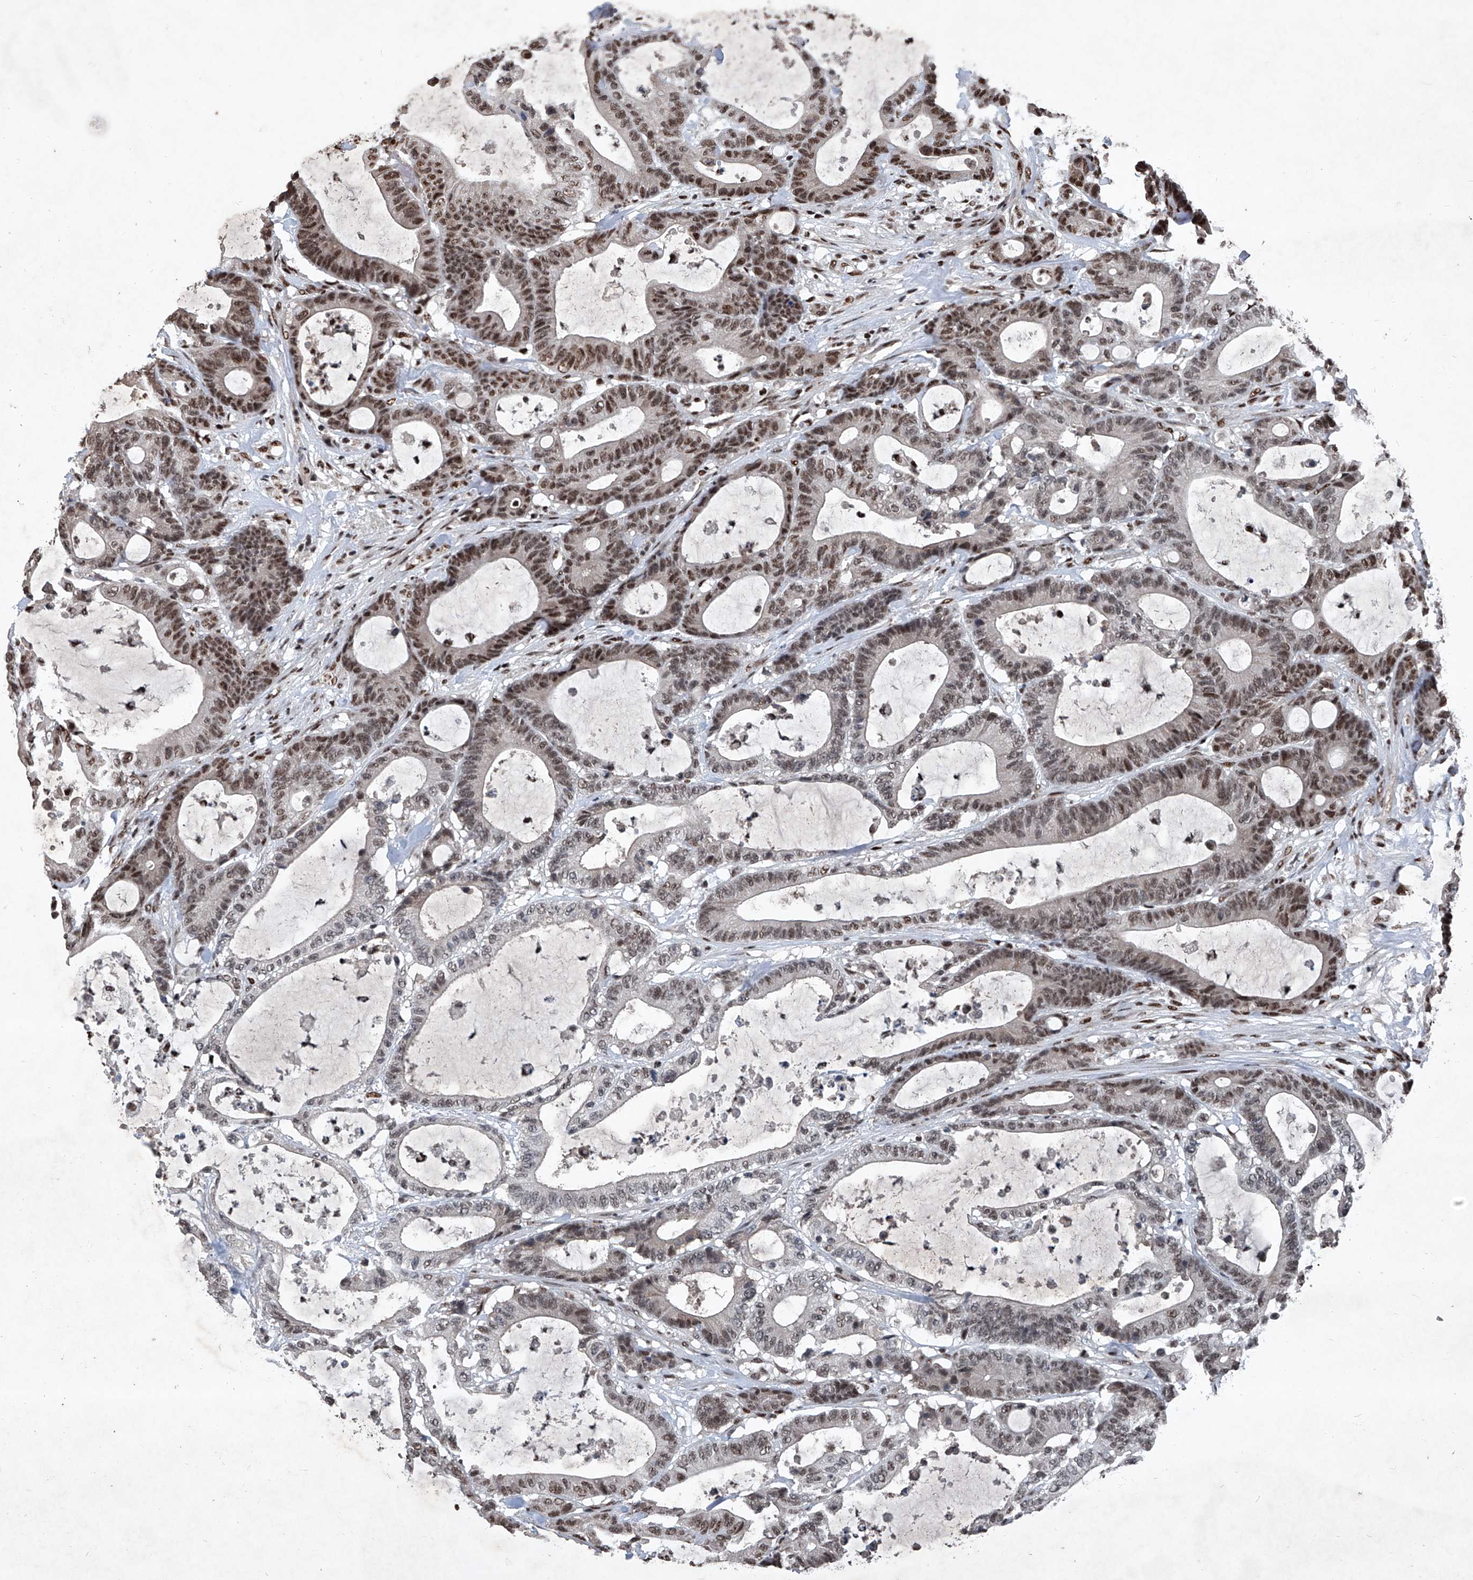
{"staining": {"intensity": "strong", "quantity": ">75%", "location": "nuclear"}, "tissue": "colorectal cancer", "cell_type": "Tumor cells", "image_type": "cancer", "snomed": [{"axis": "morphology", "description": "Adenocarcinoma, NOS"}, {"axis": "topography", "description": "Colon"}], "caption": "Immunohistochemical staining of colorectal cancer (adenocarcinoma) exhibits strong nuclear protein expression in about >75% of tumor cells.", "gene": "DDX39B", "patient": {"sex": "female", "age": 84}}